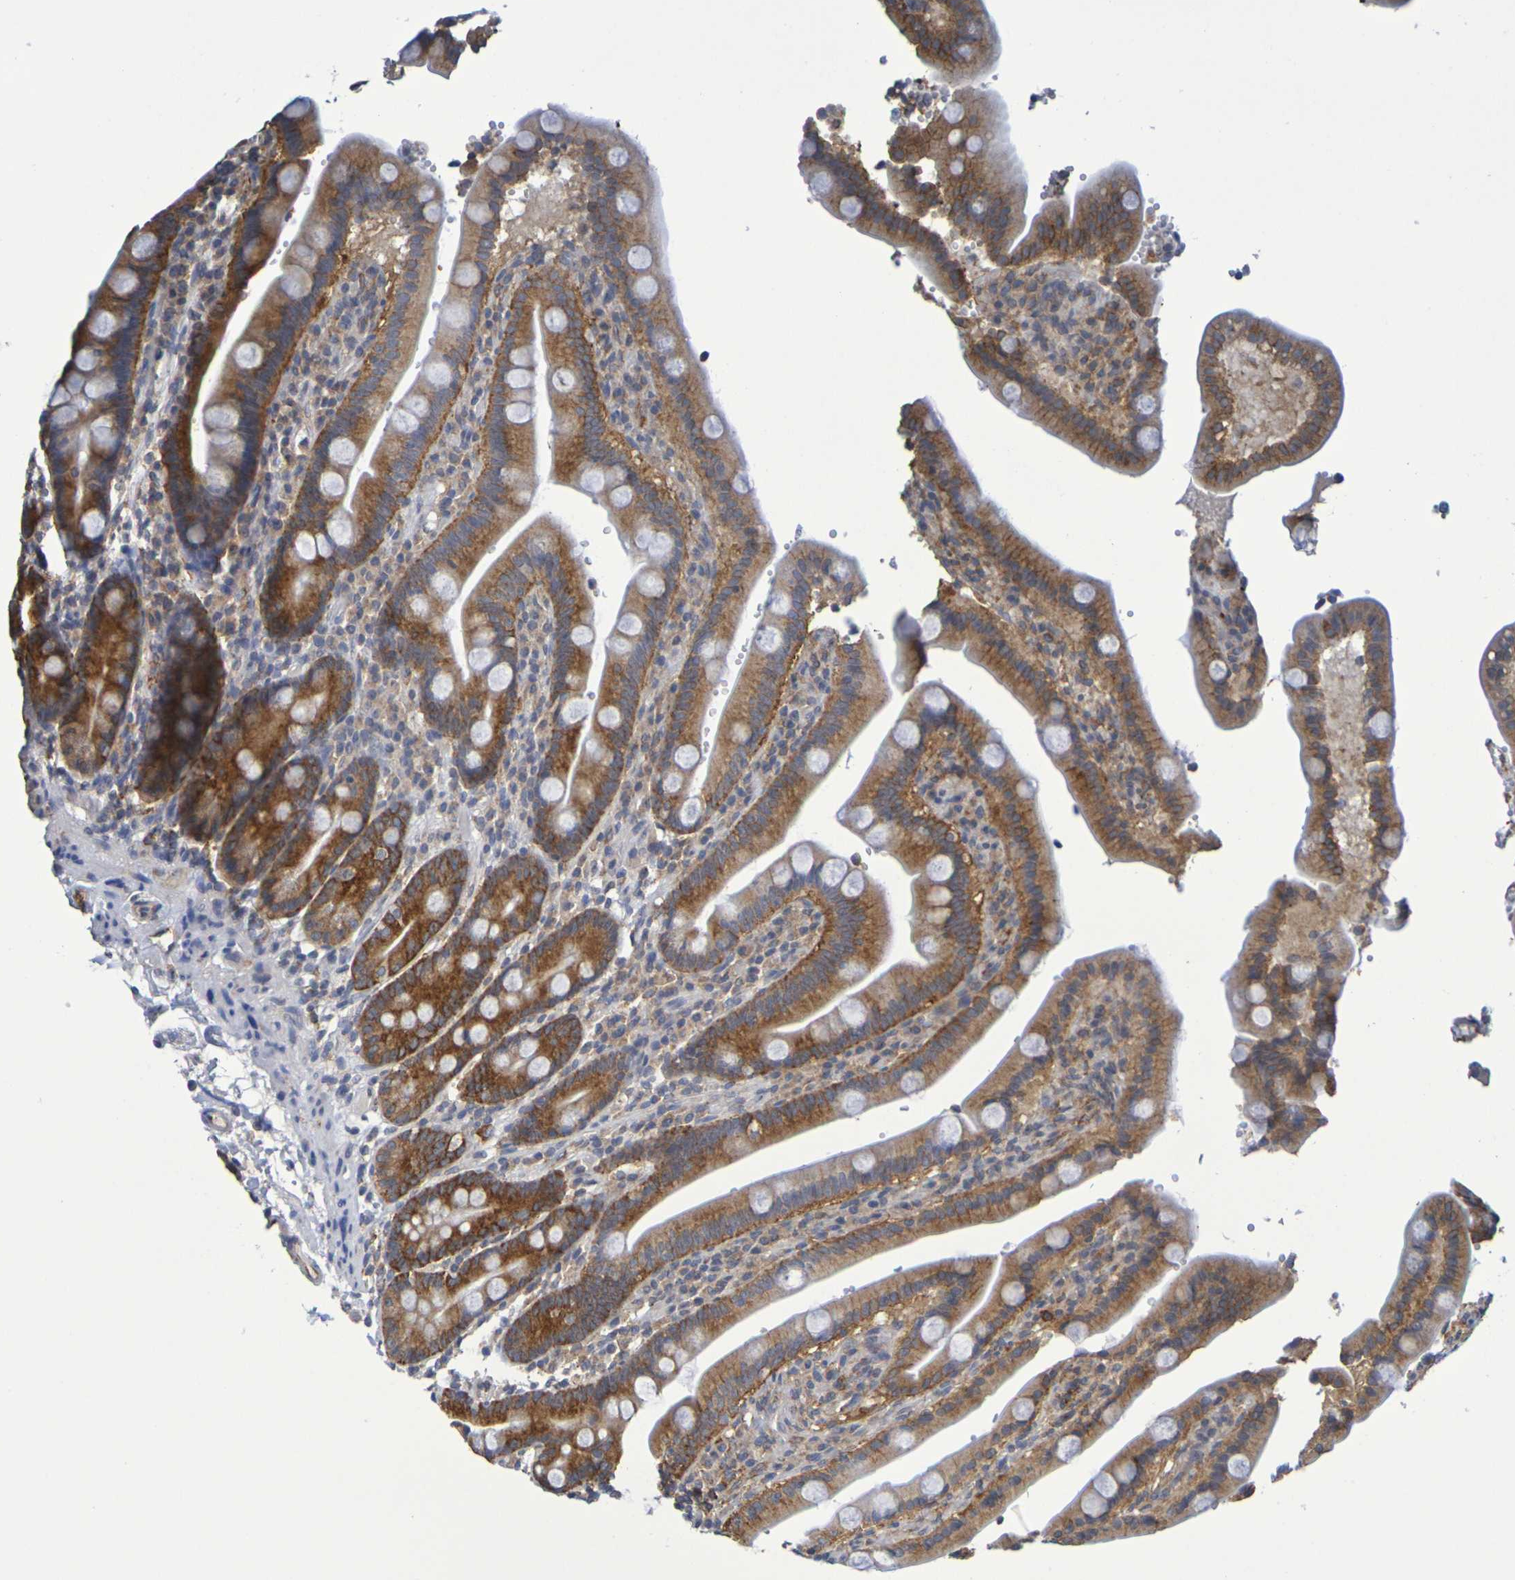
{"staining": {"intensity": "strong", "quantity": ">75%", "location": "cytoplasmic/membranous"}, "tissue": "duodenum", "cell_type": "Glandular cells", "image_type": "normal", "snomed": [{"axis": "morphology", "description": "Normal tissue, NOS"}, {"axis": "topography", "description": "Small intestine, NOS"}], "caption": "Normal duodenum was stained to show a protein in brown. There is high levels of strong cytoplasmic/membranous positivity in about >75% of glandular cells. The protein of interest is stained brown, and the nuclei are stained in blue (DAB (3,3'-diaminobenzidine) IHC with brightfield microscopy, high magnification).", "gene": "CHRNB1", "patient": {"sex": "female", "age": 71}}